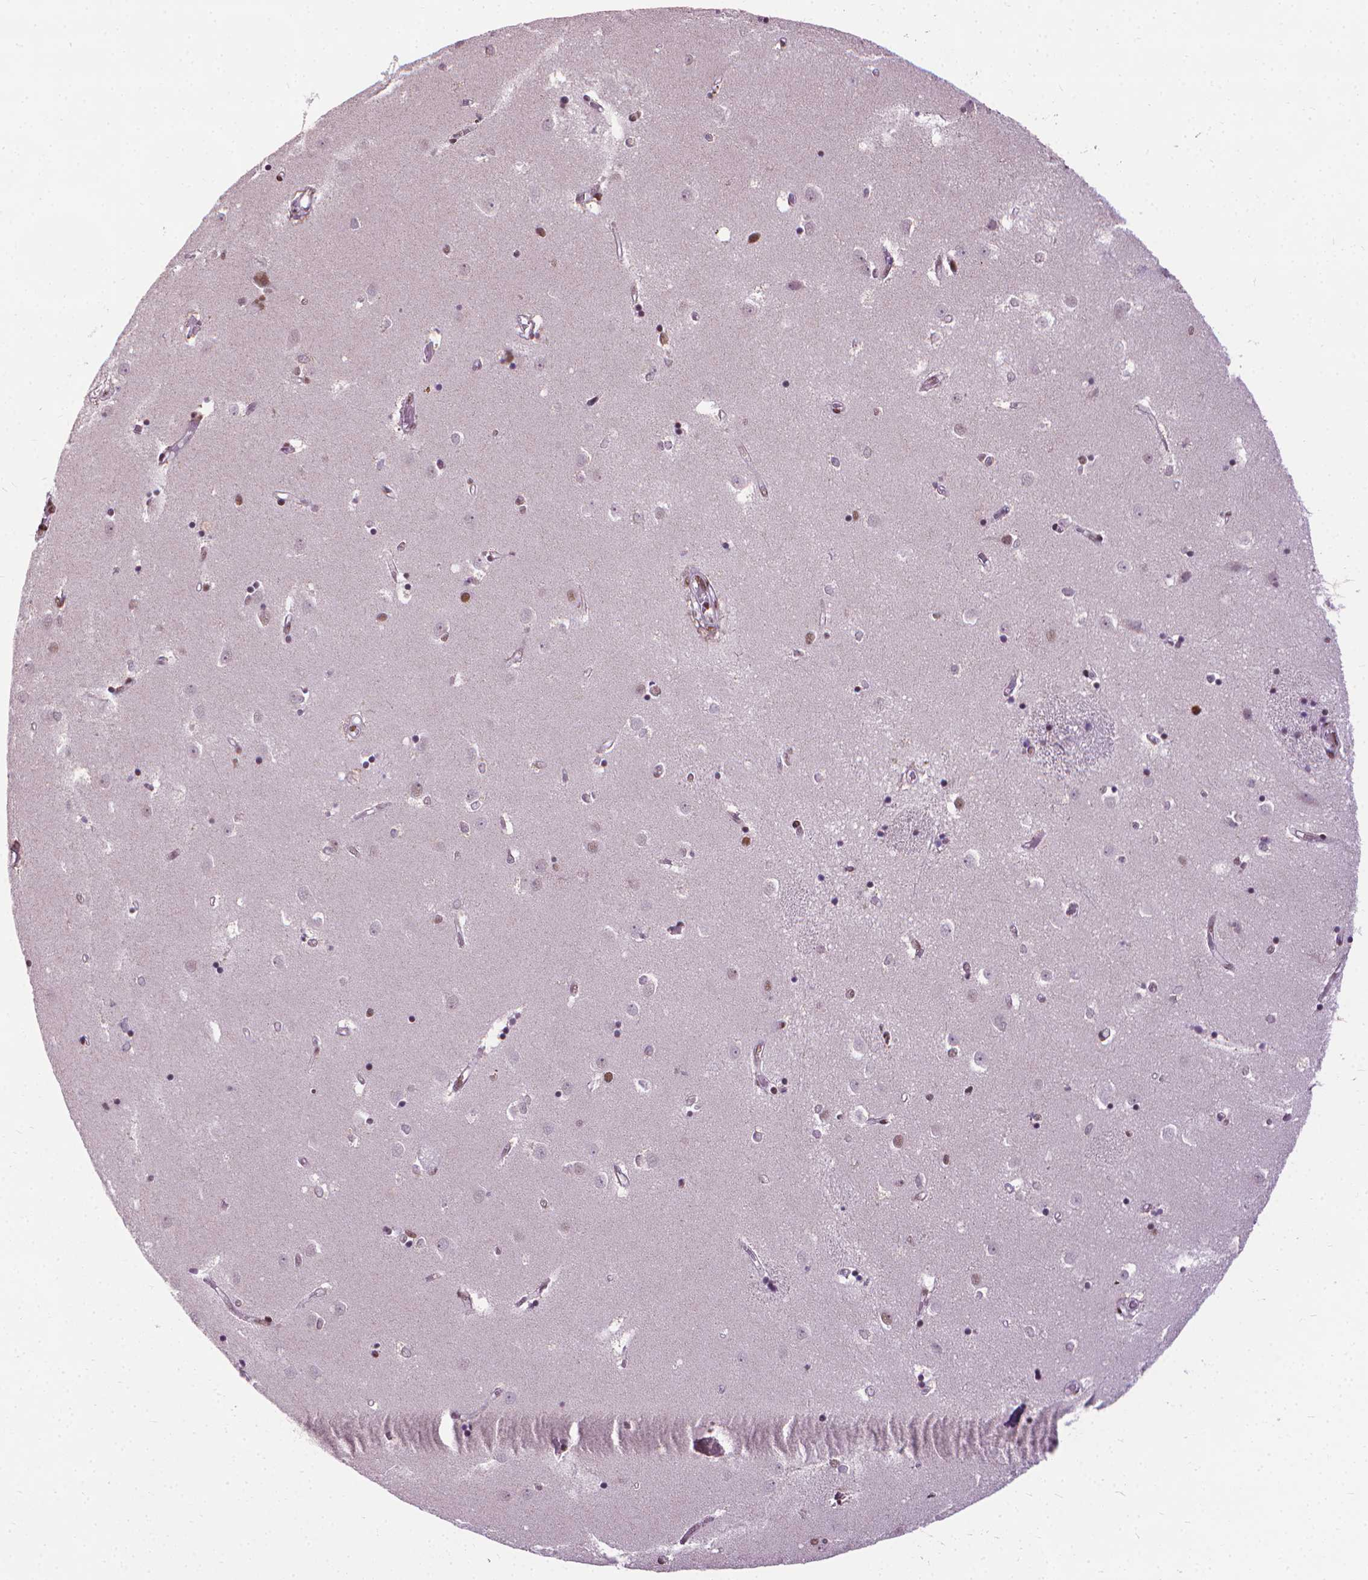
{"staining": {"intensity": "moderate", "quantity": "<25%", "location": "nuclear"}, "tissue": "caudate", "cell_type": "Glial cells", "image_type": "normal", "snomed": [{"axis": "morphology", "description": "Normal tissue, NOS"}, {"axis": "topography", "description": "Lateral ventricle wall"}], "caption": "Immunohistochemical staining of benign human caudate exhibits <25% levels of moderate nuclear protein expression in about <25% of glial cells.", "gene": "AKAP8", "patient": {"sex": "male", "age": 54}}